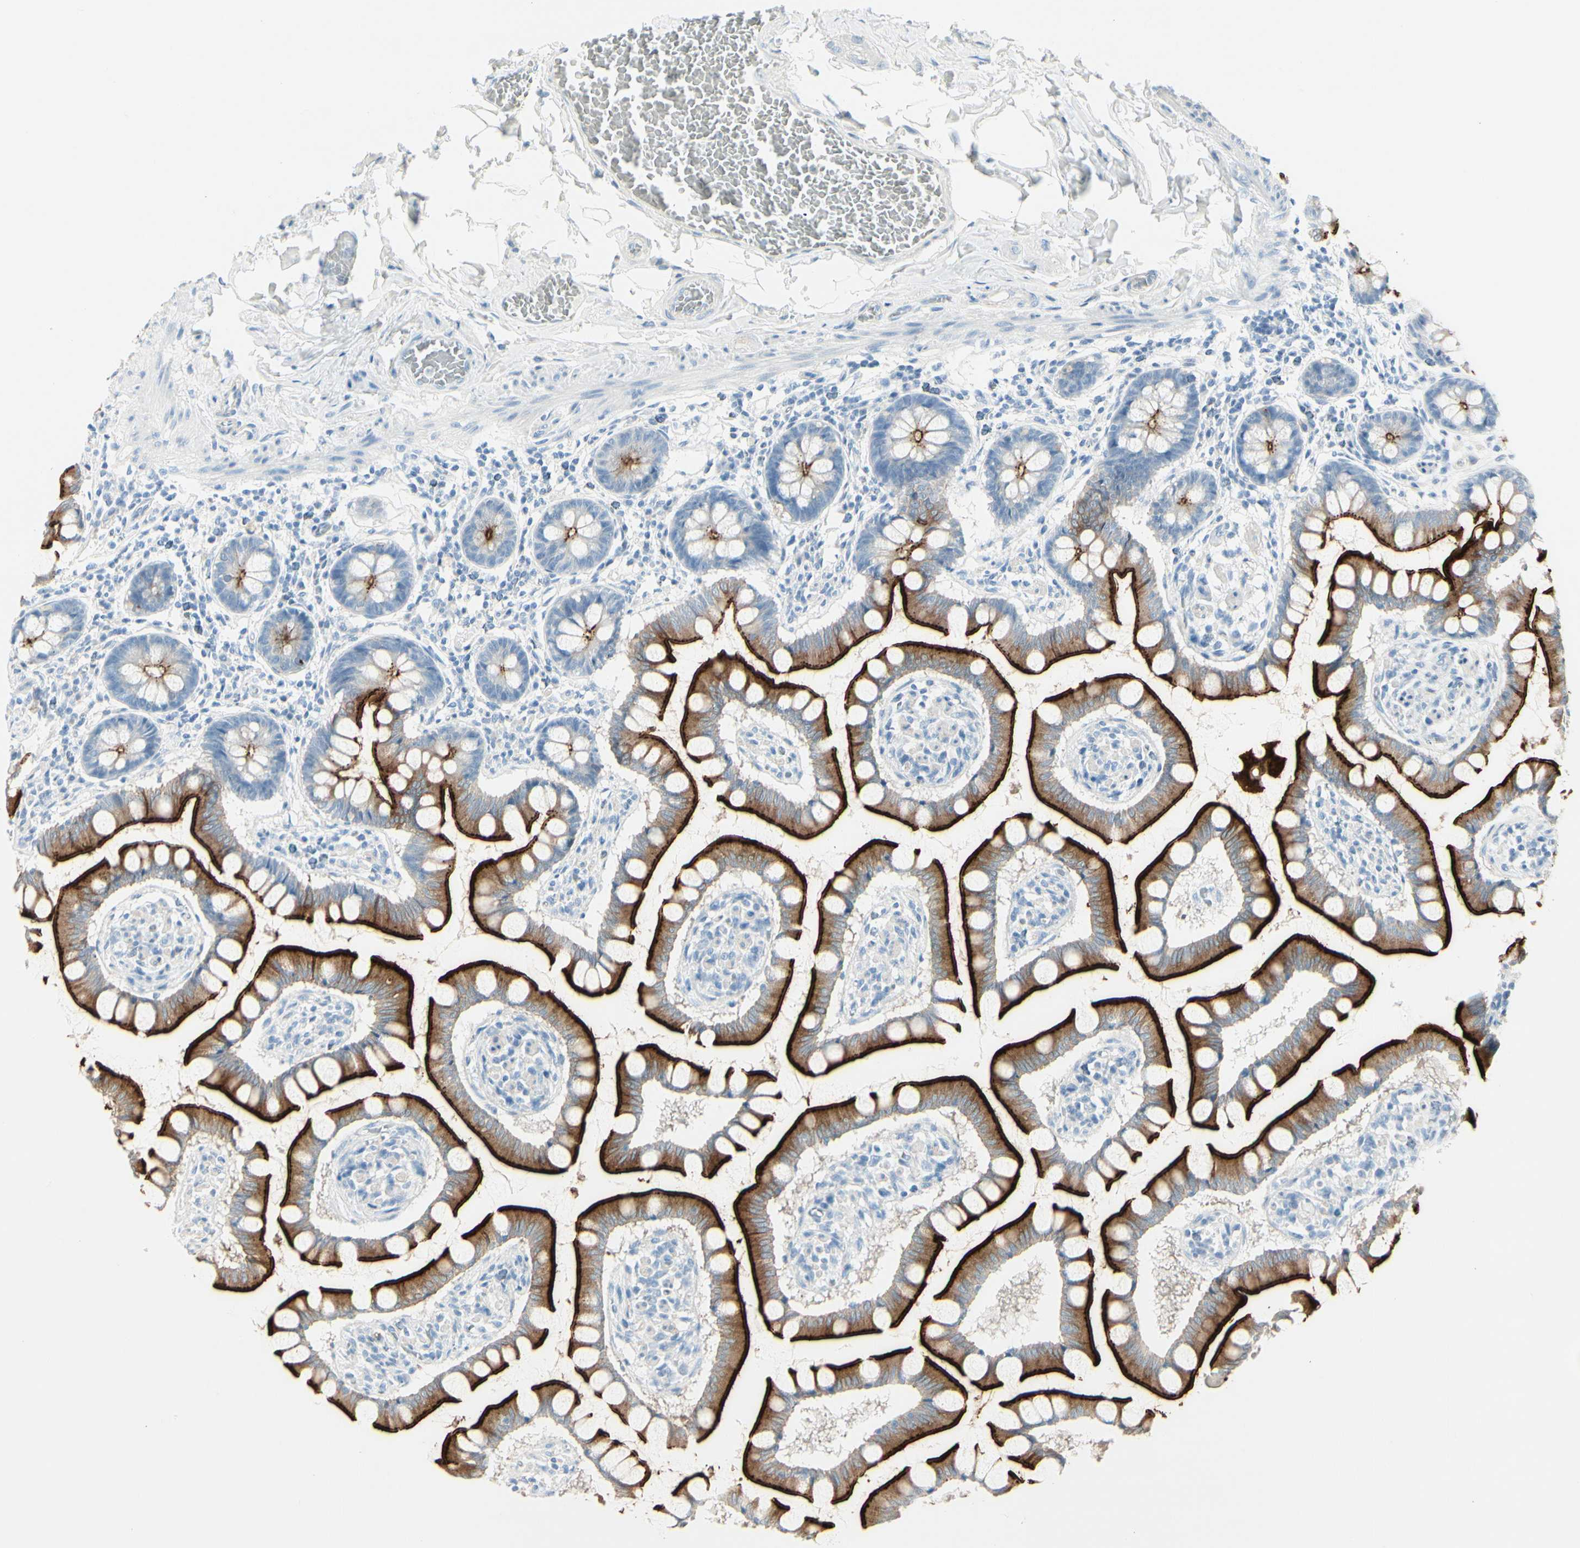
{"staining": {"intensity": "strong", "quantity": ">75%", "location": "cytoplasmic/membranous"}, "tissue": "small intestine", "cell_type": "Glandular cells", "image_type": "normal", "snomed": [{"axis": "morphology", "description": "Normal tissue, NOS"}, {"axis": "topography", "description": "Small intestine"}], "caption": "Glandular cells show high levels of strong cytoplasmic/membranous positivity in about >75% of cells in normal human small intestine. The staining is performed using DAB (3,3'-diaminobenzidine) brown chromogen to label protein expression. The nuclei are counter-stained blue using hematoxylin.", "gene": "CDHR5", "patient": {"sex": "male", "age": 41}}